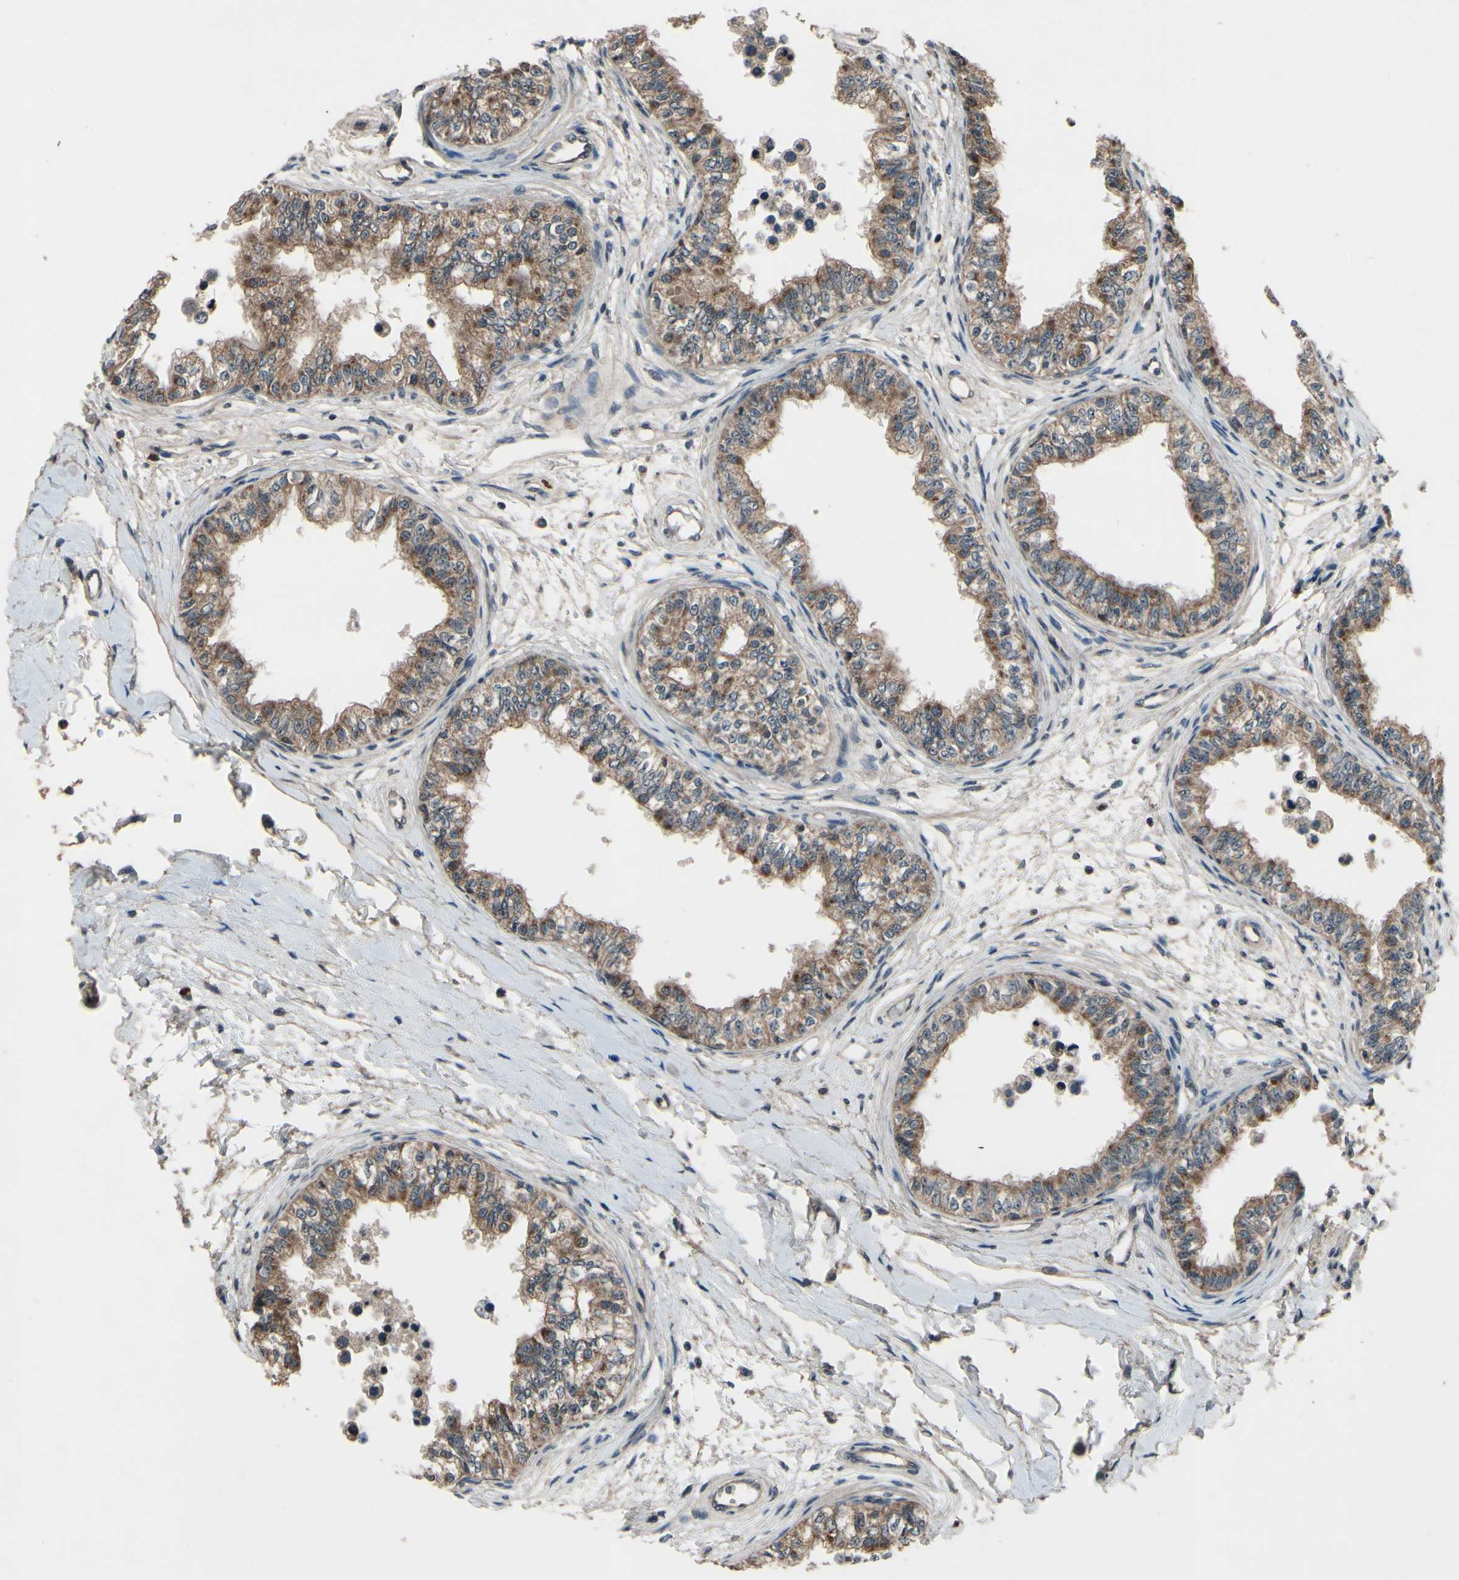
{"staining": {"intensity": "moderate", "quantity": ">75%", "location": "cytoplasmic/membranous"}, "tissue": "epididymis", "cell_type": "Glandular cells", "image_type": "normal", "snomed": [{"axis": "morphology", "description": "Normal tissue, NOS"}, {"axis": "morphology", "description": "Adenocarcinoma, metastatic, NOS"}, {"axis": "topography", "description": "Testis"}, {"axis": "topography", "description": "Epididymis"}], "caption": "The immunohistochemical stain labels moderate cytoplasmic/membranous staining in glandular cells of unremarkable epididymis. (brown staining indicates protein expression, while blue staining denotes nuclei).", "gene": "MBTPS2", "patient": {"sex": "male", "age": 26}}